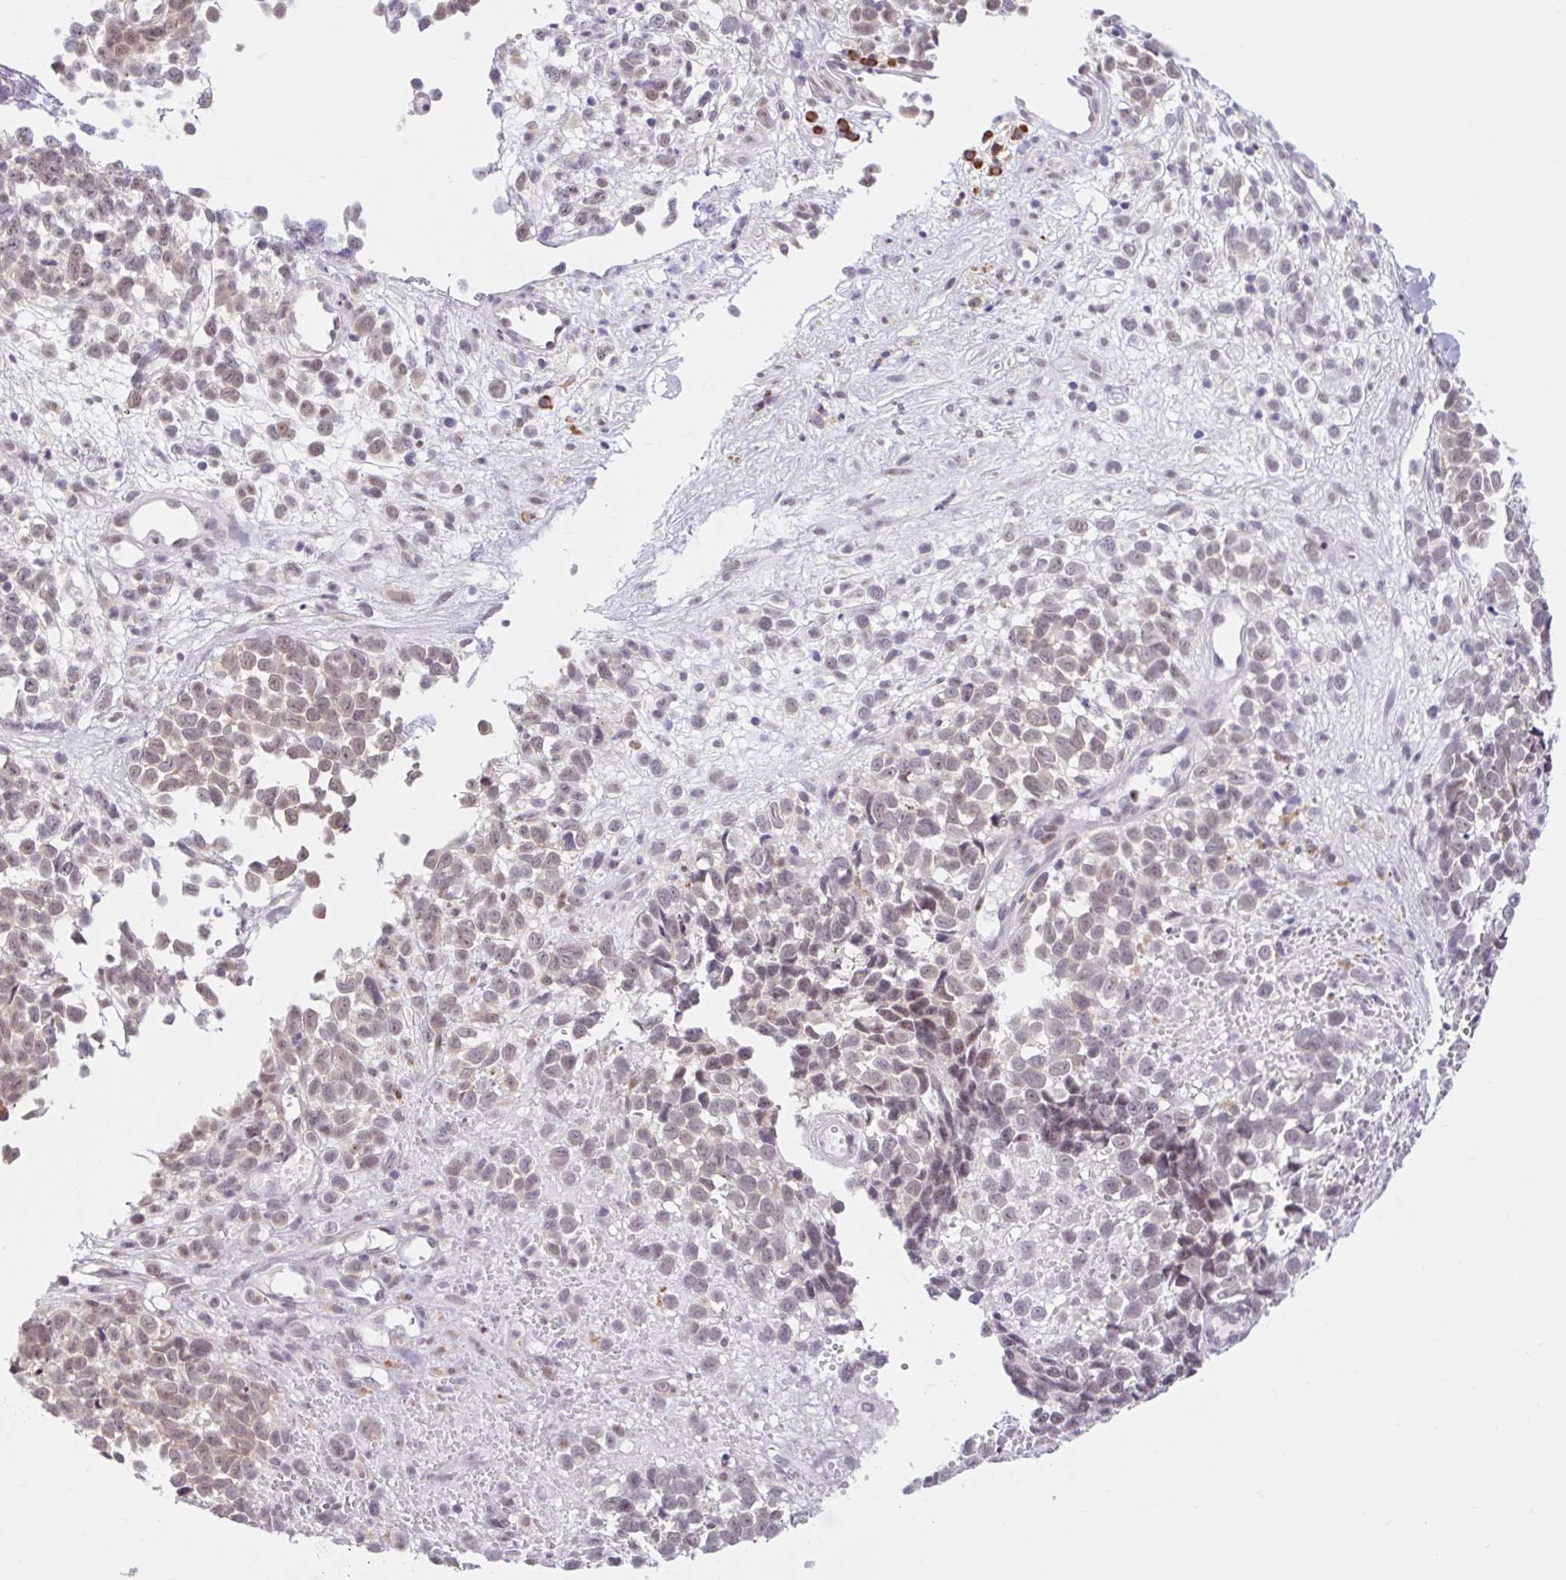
{"staining": {"intensity": "weak", "quantity": "25%-75%", "location": "cytoplasmic/membranous"}, "tissue": "melanoma", "cell_type": "Tumor cells", "image_type": "cancer", "snomed": [{"axis": "morphology", "description": "Malignant melanoma, NOS"}, {"axis": "topography", "description": "Nose, NOS"}], "caption": "IHC of melanoma exhibits low levels of weak cytoplasmic/membranous positivity in about 25%-75% of tumor cells.", "gene": "SRSF10", "patient": {"sex": "female", "age": 48}}